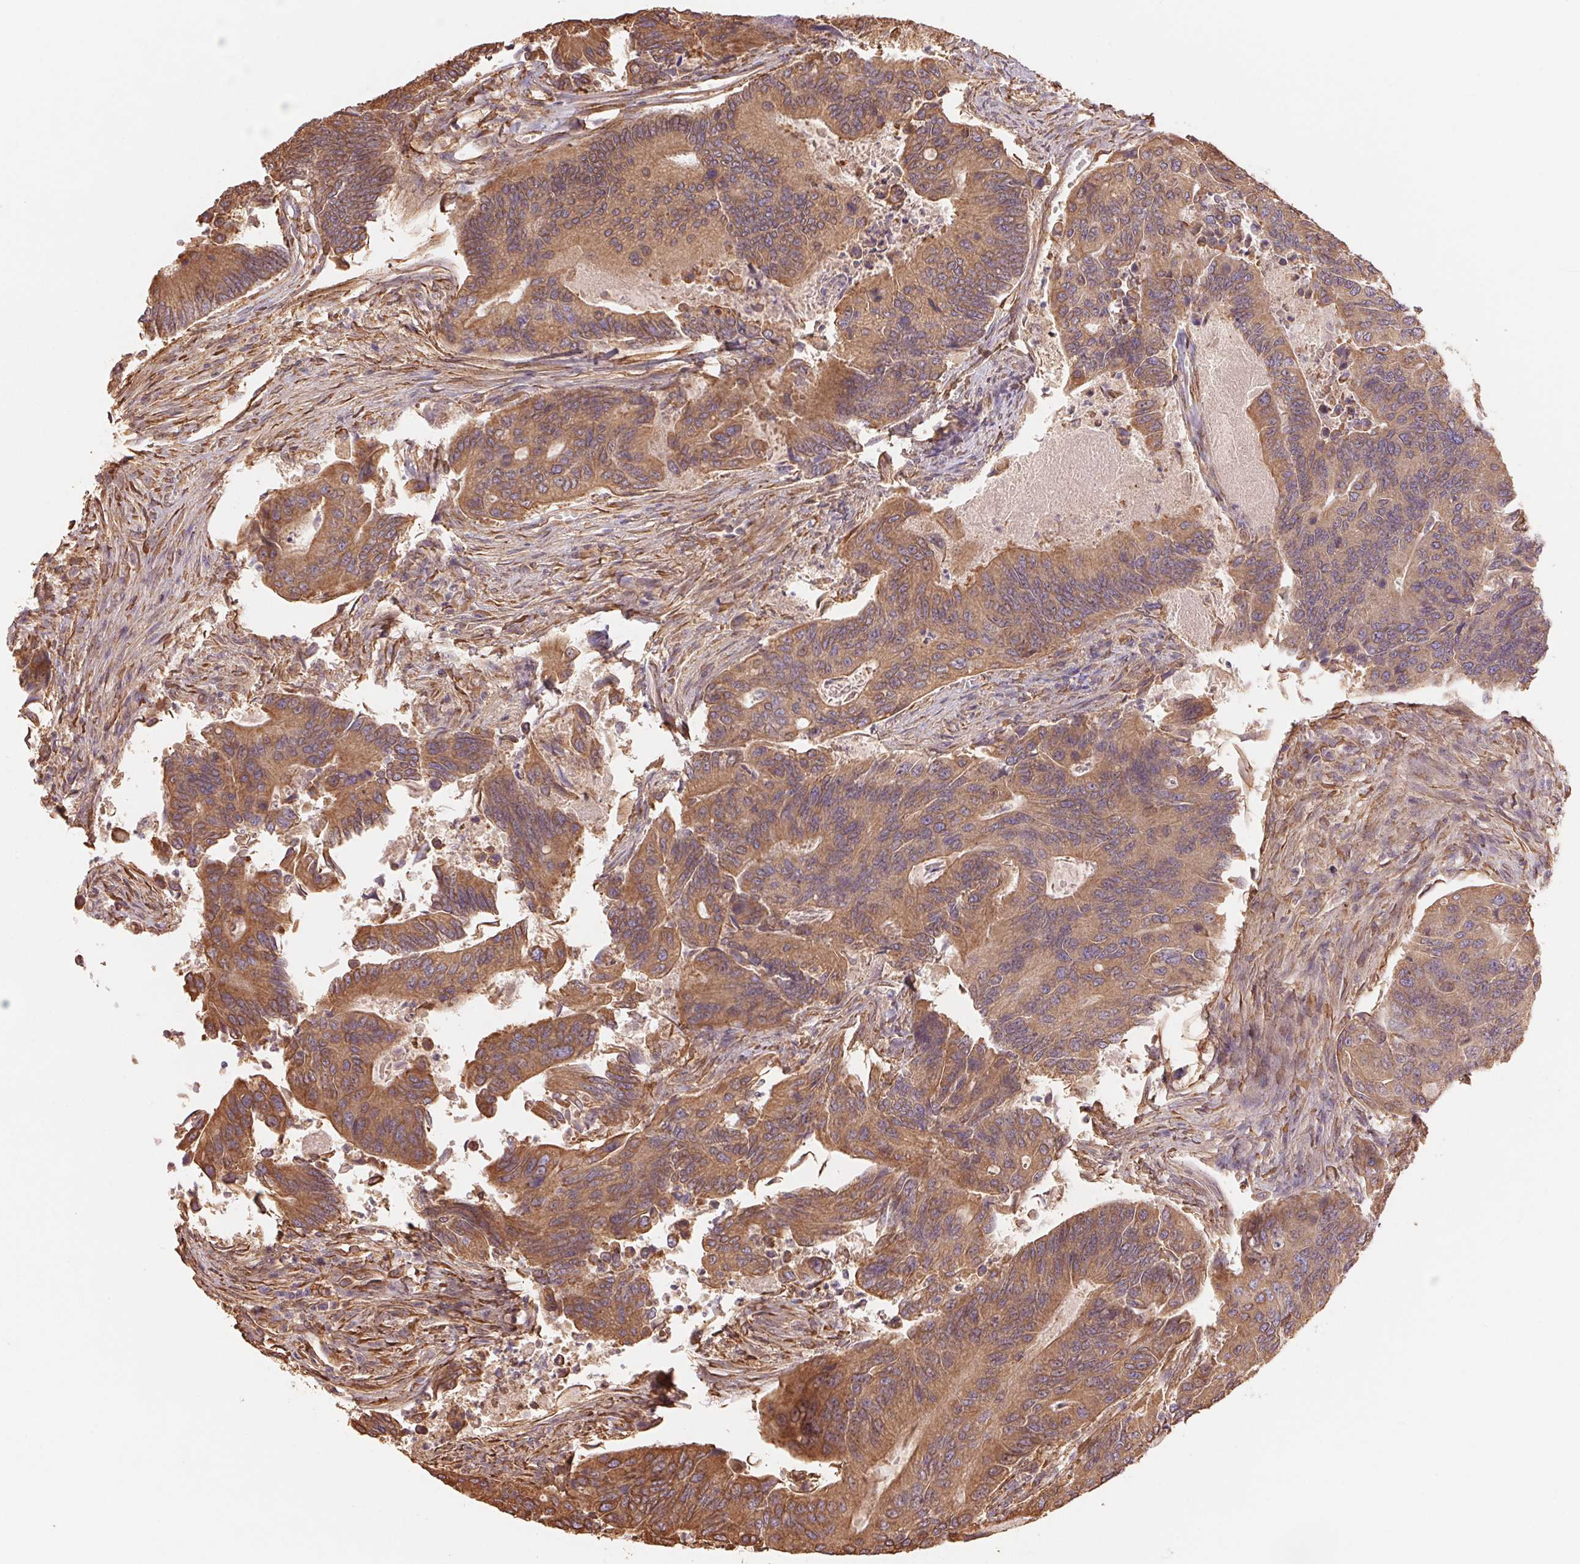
{"staining": {"intensity": "weak", "quantity": ">75%", "location": "cytoplasmic/membranous"}, "tissue": "colorectal cancer", "cell_type": "Tumor cells", "image_type": "cancer", "snomed": [{"axis": "morphology", "description": "Adenocarcinoma, NOS"}, {"axis": "topography", "description": "Colon"}], "caption": "Colorectal cancer was stained to show a protein in brown. There is low levels of weak cytoplasmic/membranous expression in approximately >75% of tumor cells. The protein of interest is shown in brown color, while the nuclei are stained blue.", "gene": "C6orf163", "patient": {"sex": "female", "age": 67}}